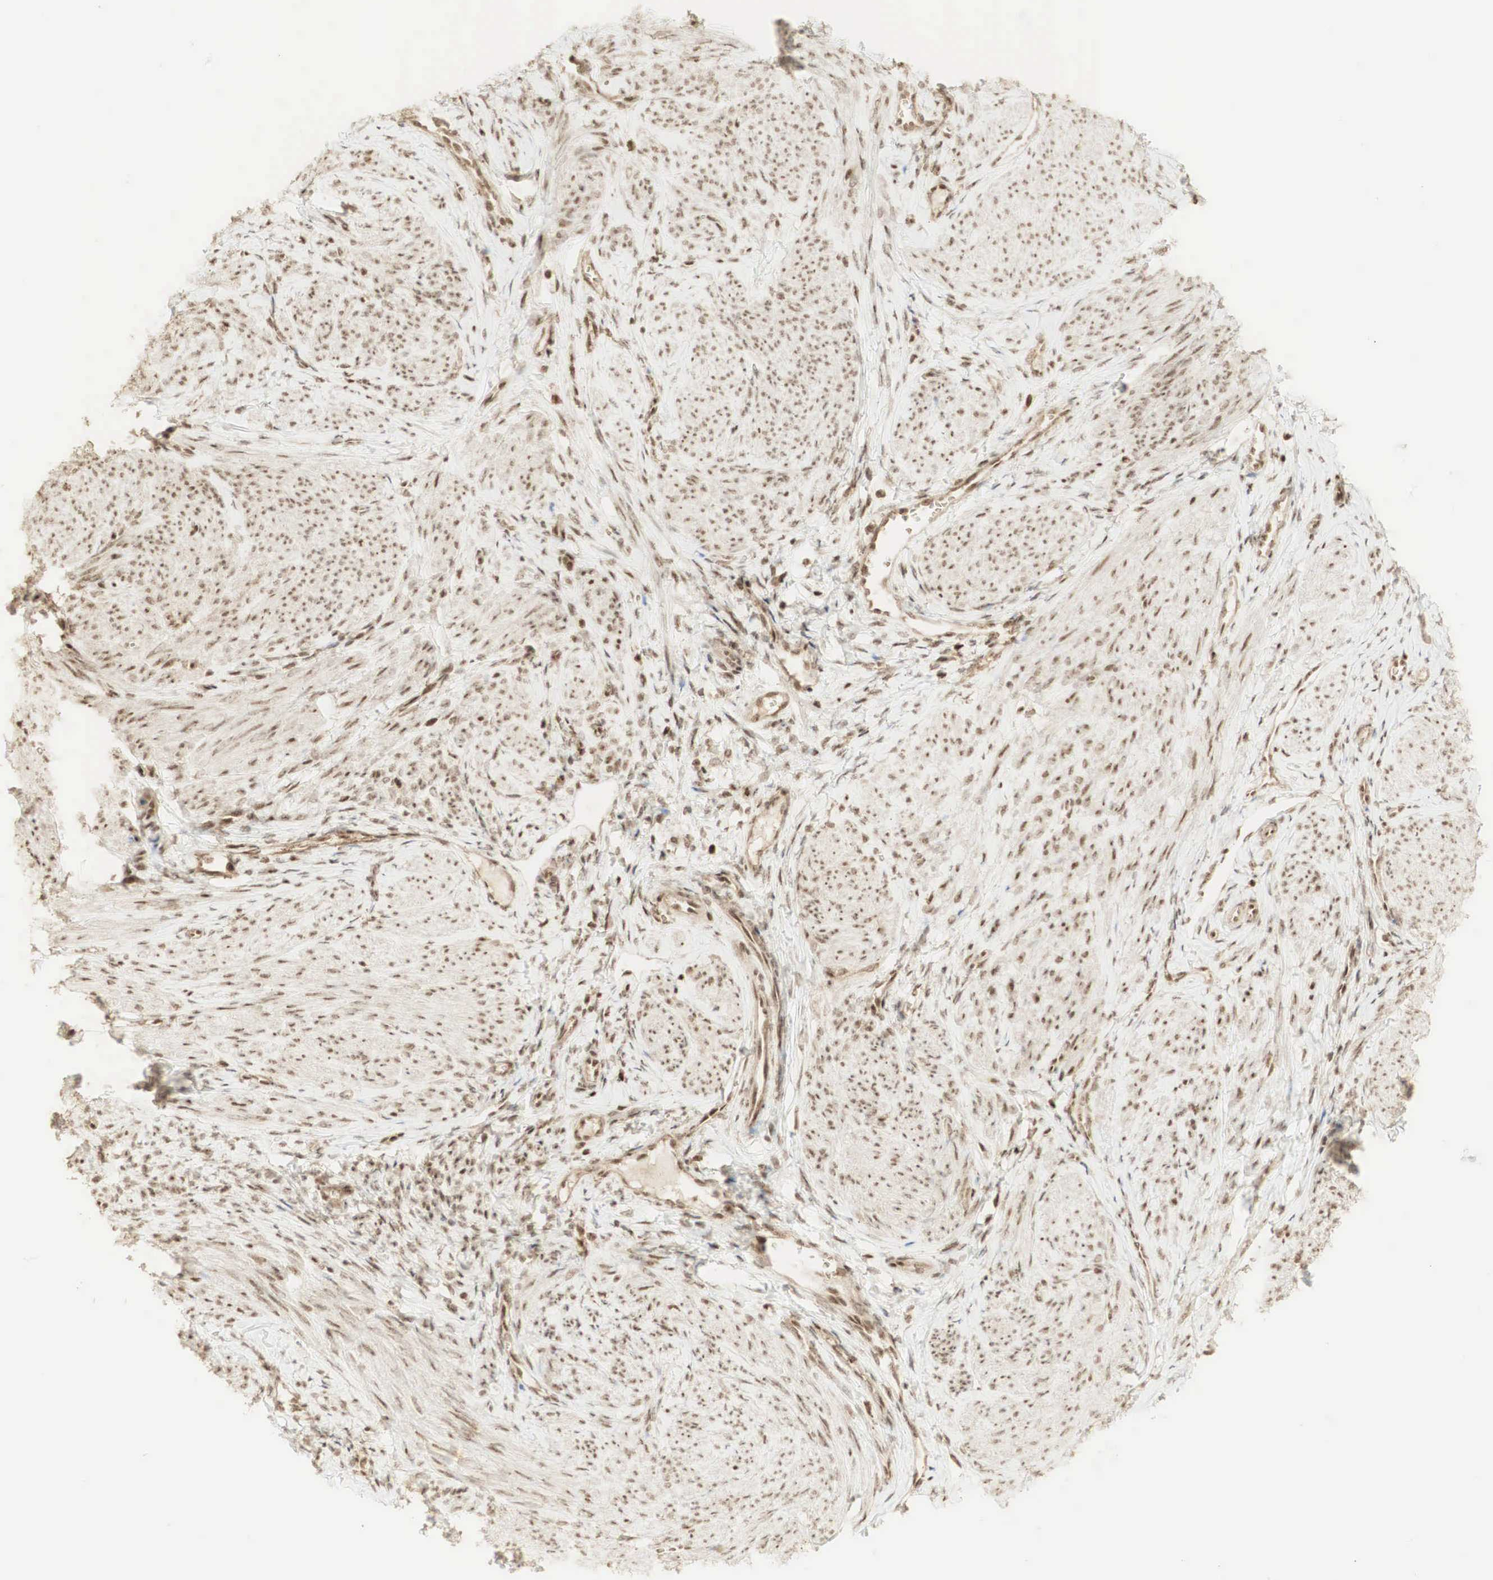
{"staining": {"intensity": "moderate", "quantity": "25%-75%", "location": "cytoplasmic/membranous,nuclear"}, "tissue": "smooth muscle", "cell_type": "Smooth muscle cells", "image_type": "normal", "snomed": [{"axis": "morphology", "description": "Normal tissue, NOS"}, {"axis": "topography", "description": "Uterus"}], "caption": "Immunohistochemistry (IHC) micrograph of benign human smooth muscle stained for a protein (brown), which exhibits medium levels of moderate cytoplasmic/membranous,nuclear positivity in about 25%-75% of smooth muscle cells.", "gene": "RNF113A", "patient": {"sex": "female", "age": 45}}